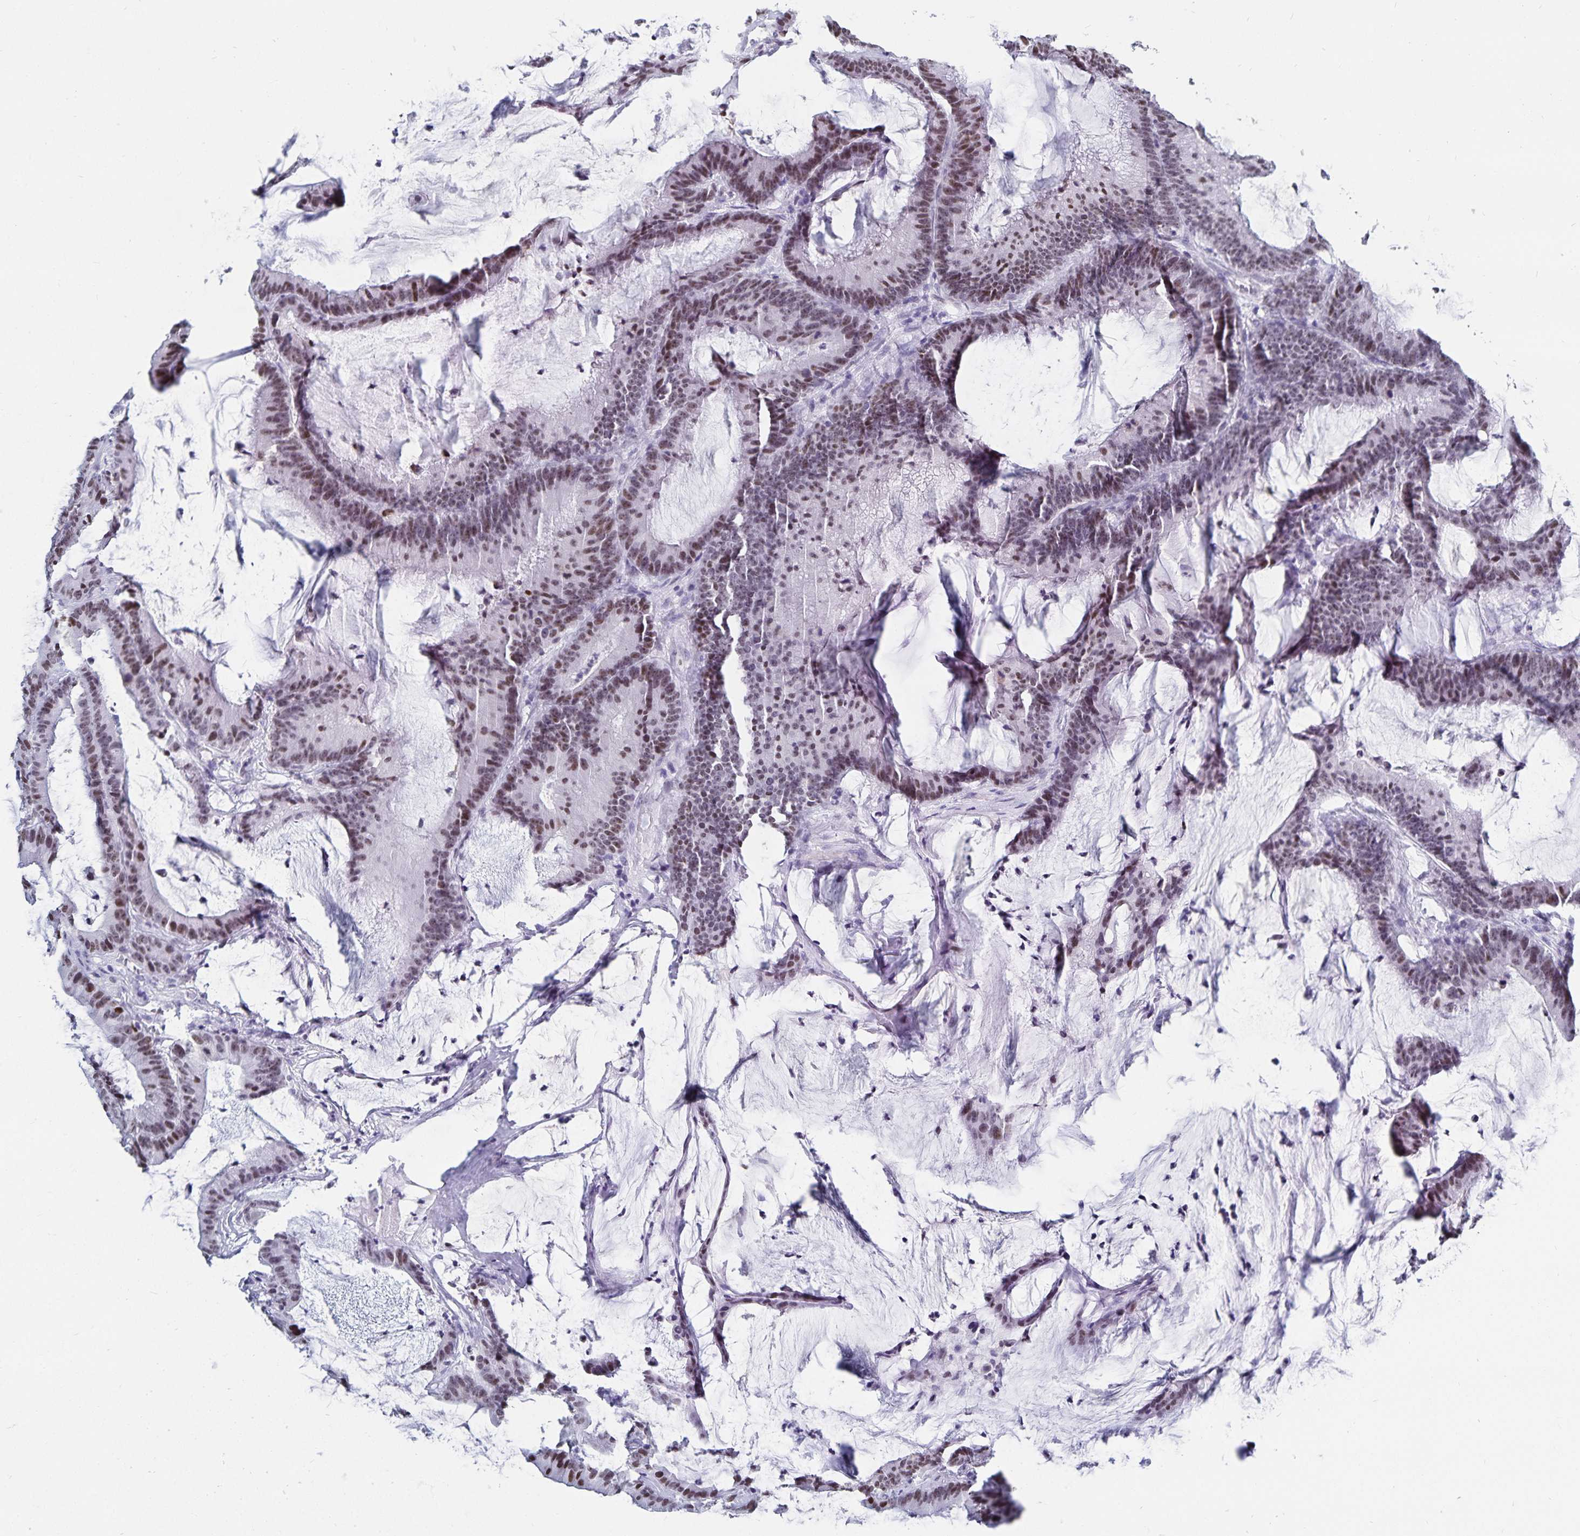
{"staining": {"intensity": "moderate", "quantity": ">75%", "location": "nuclear"}, "tissue": "colorectal cancer", "cell_type": "Tumor cells", "image_type": "cancer", "snomed": [{"axis": "morphology", "description": "Adenocarcinoma, NOS"}, {"axis": "topography", "description": "Colon"}], "caption": "Colorectal cancer (adenocarcinoma) was stained to show a protein in brown. There is medium levels of moderate nuclear positivity in about >75% of tumor cells. (DAB (3,3'-diaminobenzidine) IHC, brown staining for protein, blue staining for nuclei).", "gene": "HMGB3", "patient": {"sex": "female", "age": 78}}